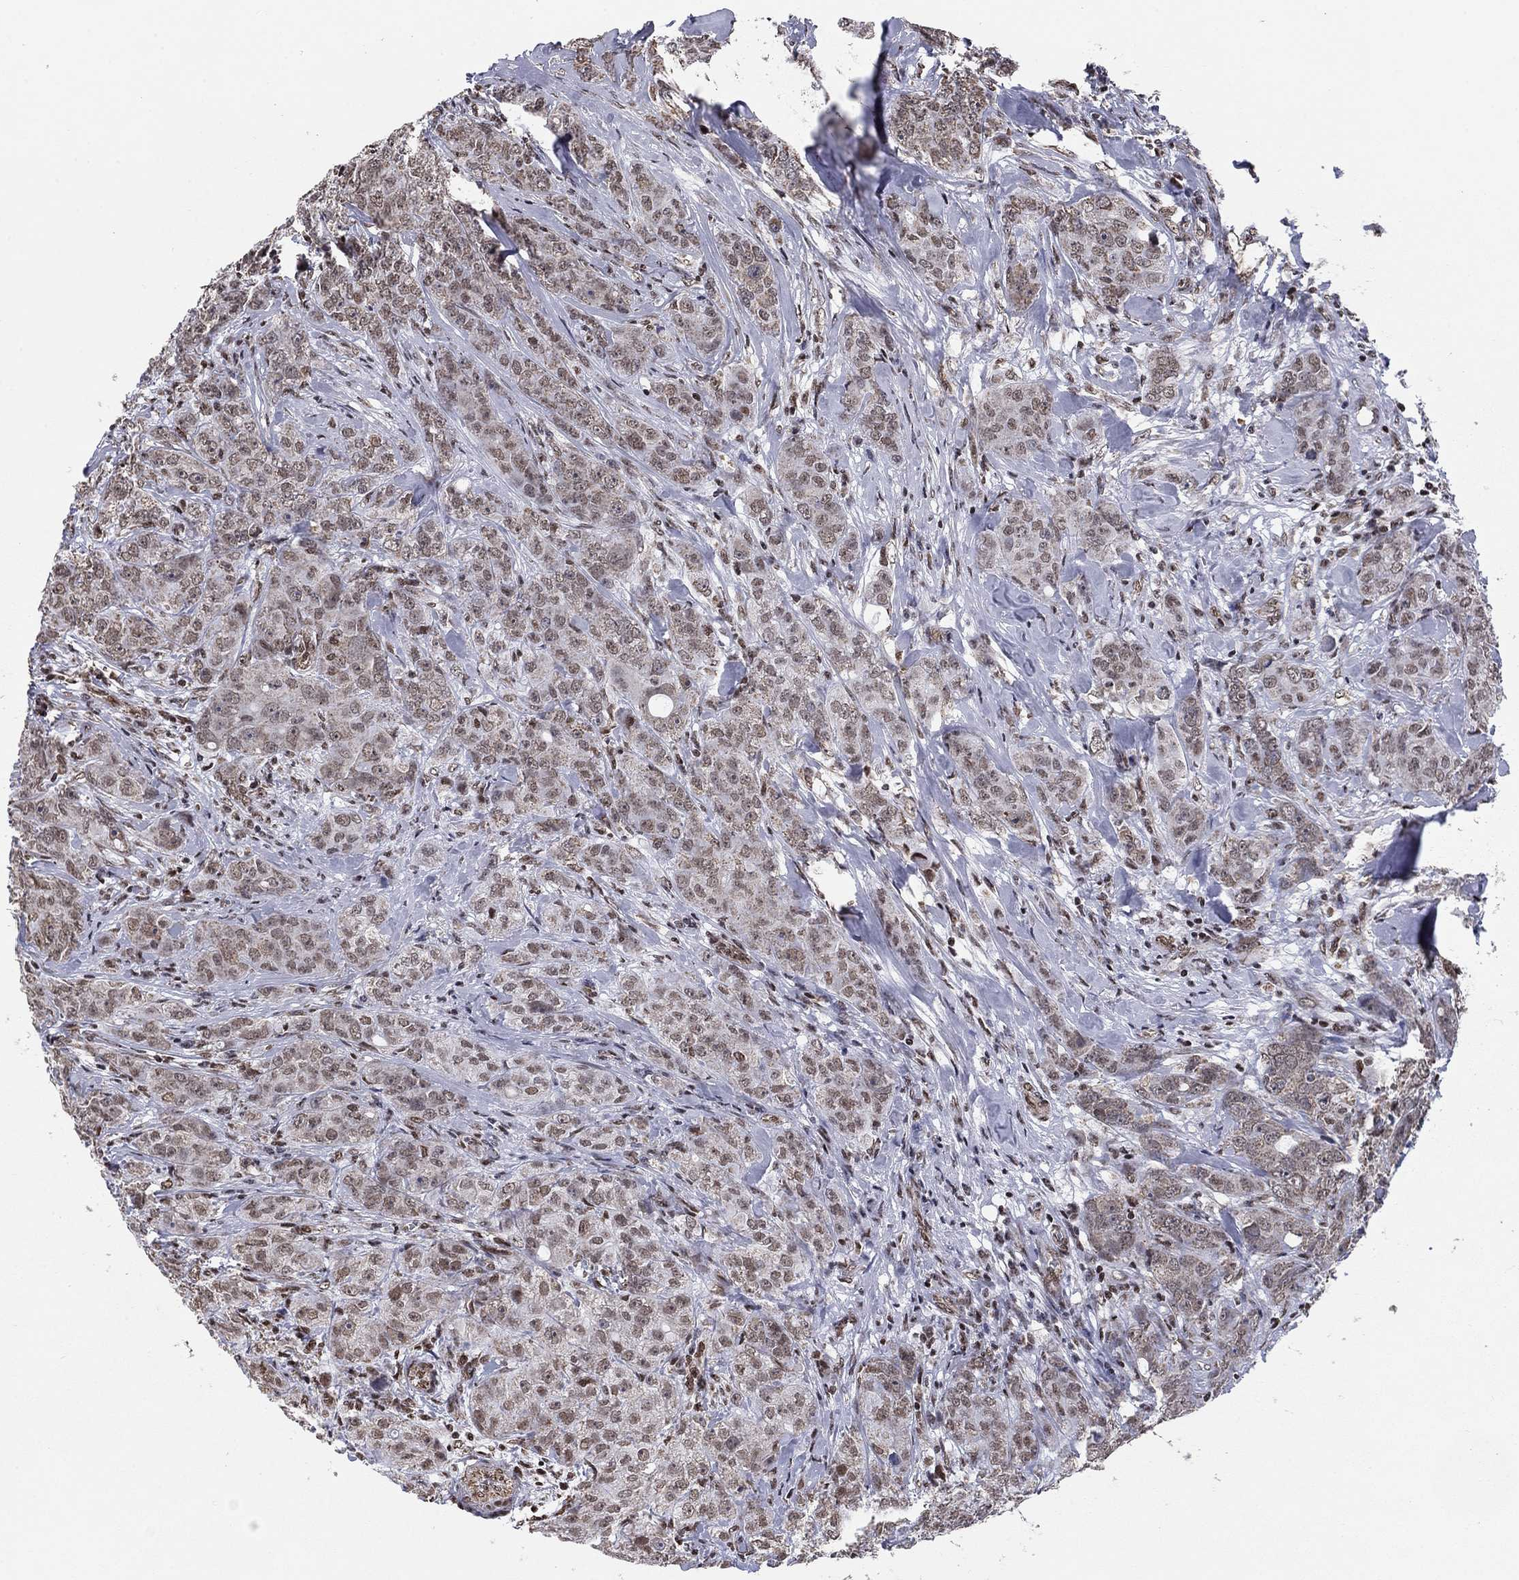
{"staining": {"intensity": "weak", "quantity": ">75%", "location": "cytoplasmic/membranous,nuclear"}, "tissue": "breast cancer", "cell_type": "Tumor cells", "image_type": "cancer", "snomed": [{"axis": "morphology", "description": "Duct carcinoma"}, {"axis": "topography", "description": "Breast"}], "caption": "Weak cytoplasmic/membranous and nuclear protein positivity is appreciated in about >75% of tumor cells in breast intraductal carcinoma.", "gene": "N4BP2", "patient": {"sex": "female", "age": 43}}